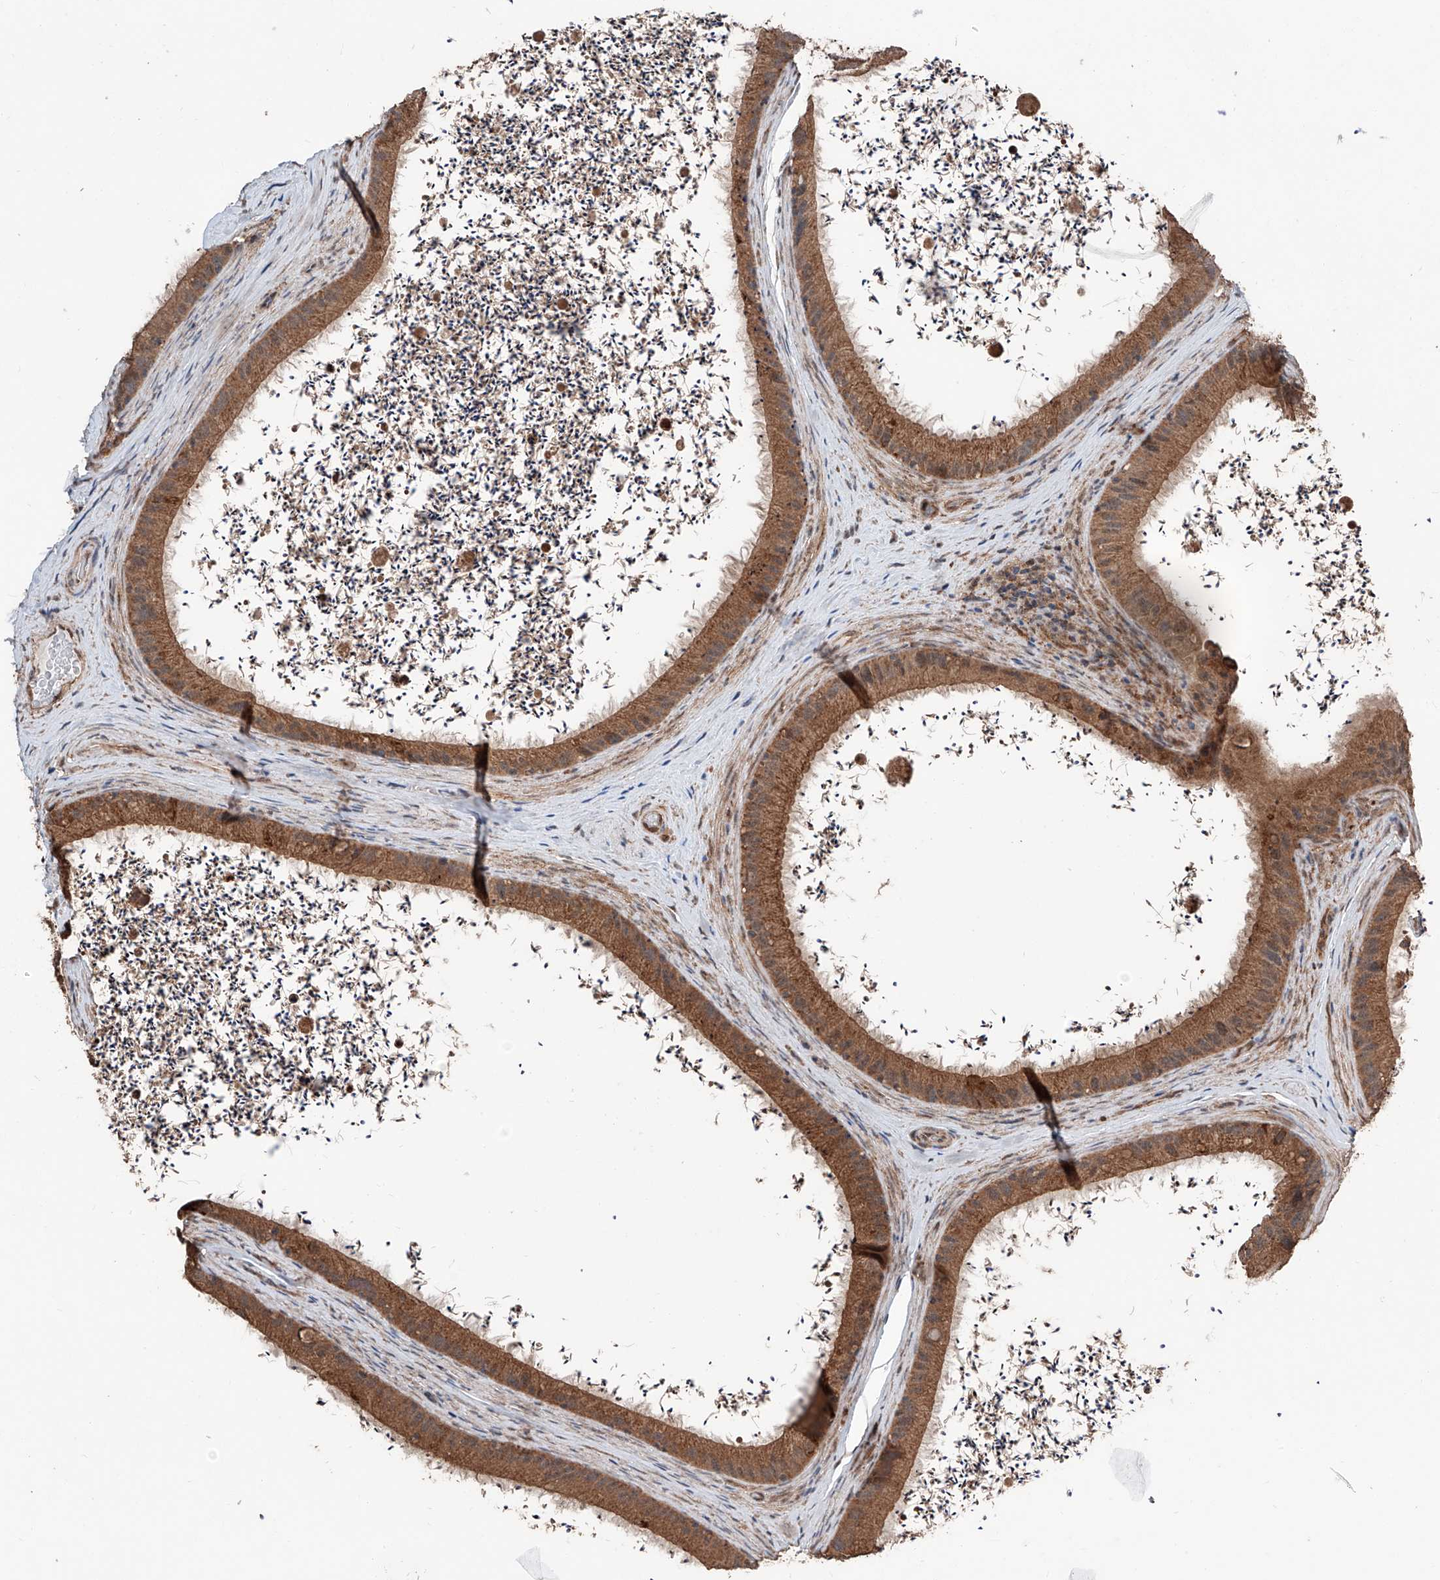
{"staining": {"intensity": "strong", "quantity": ">75%", "location": "cytoplasmic/membranous"}, "tissue": "epididymis", "cell_type": "Glandular cells", "image_type": "normal", "snomed": [{"axis": "morphology", "description": "Normal tissue, NOS"}, {"axis": "topography", "description": "Epididymis, spermatic cord, NOS"}], "caption": "Protein staining of benign epididymis displays strong cytoplasmic/membranous expression in approximately >75% of glandular cells.", "gene": "ZNF445", "patient": {"sex": "male", "age": 50}}